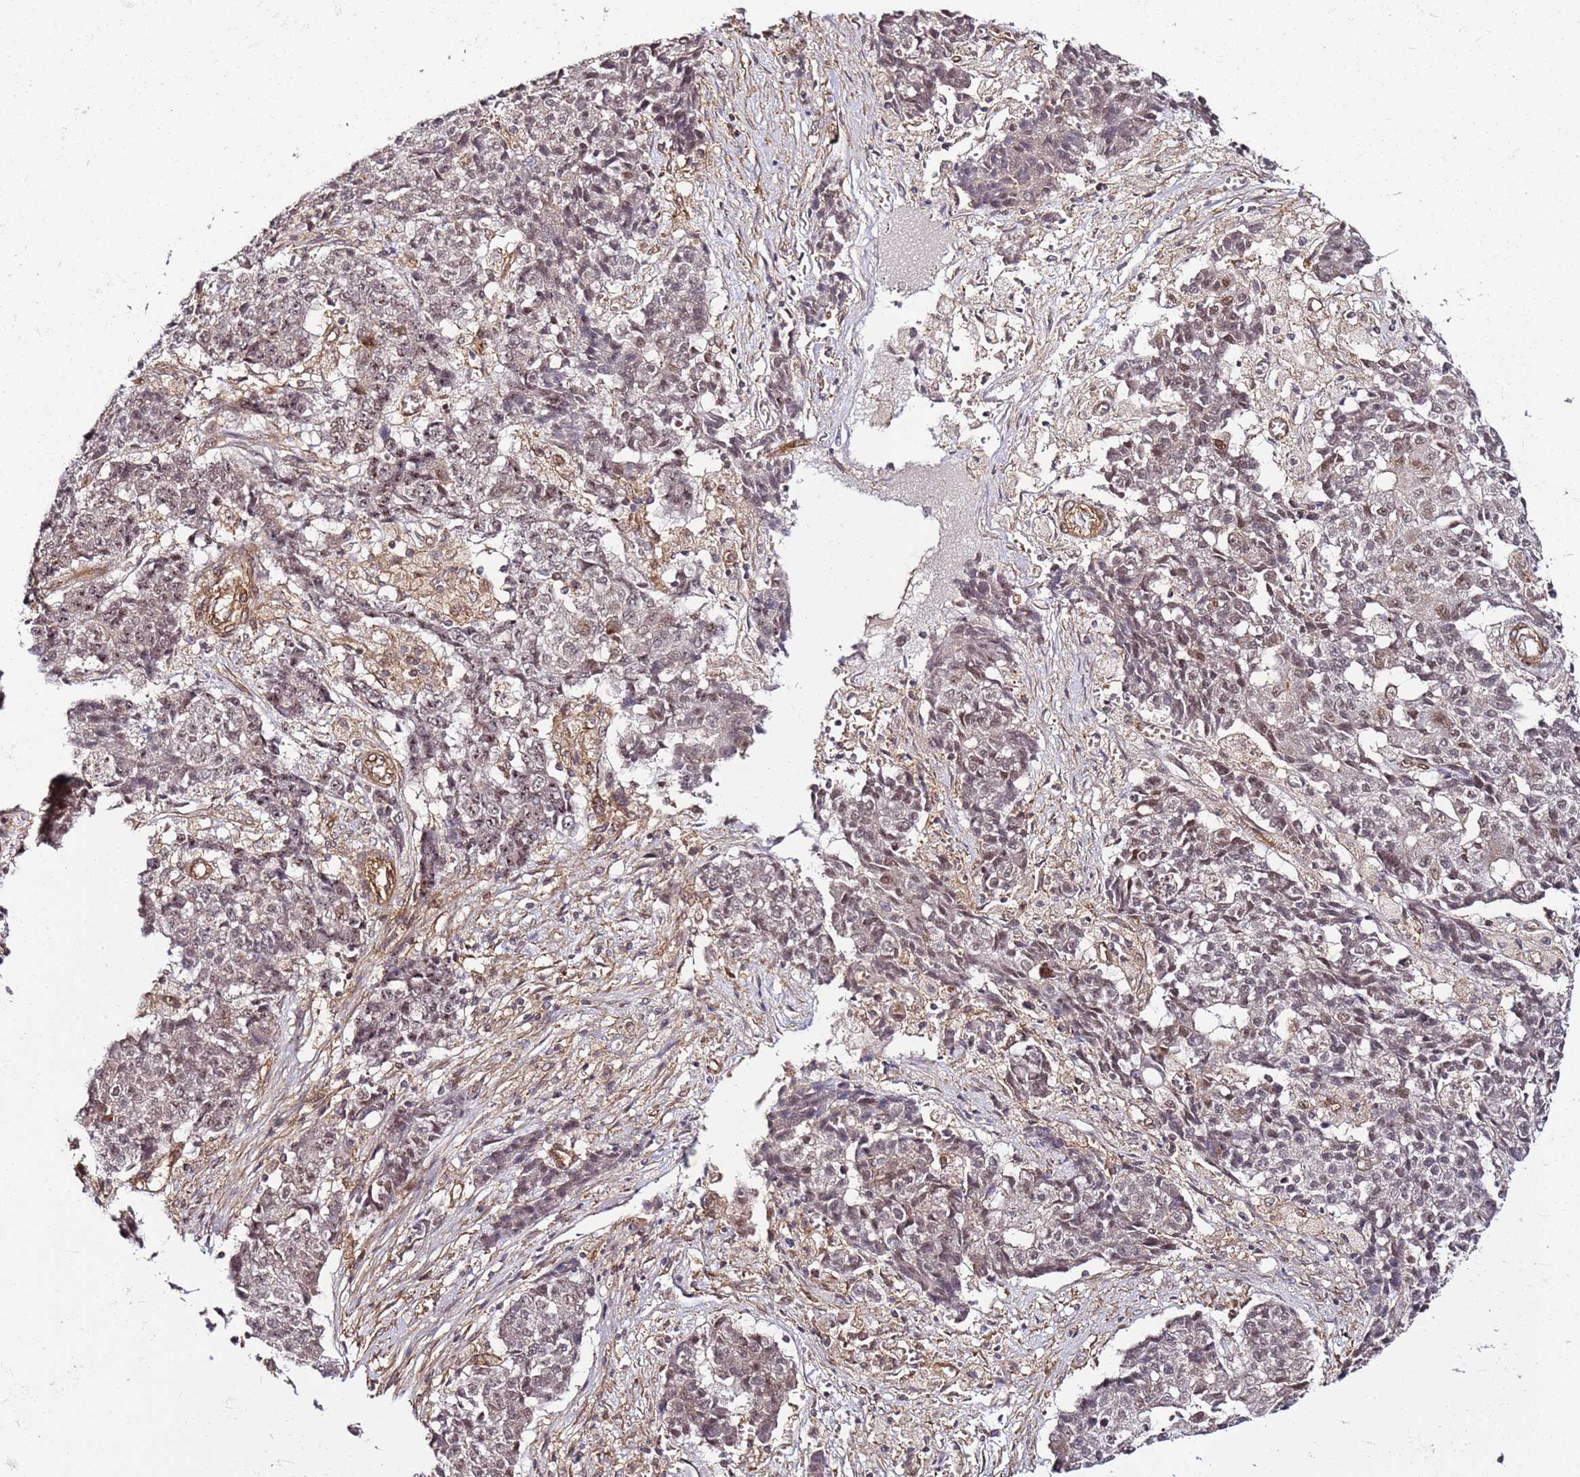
{"staining": {"intensity": "weak", "quantity": ">75%", "location": "nuclear"}, "tissue": "ovarian cancer", "cell_type": "Tumor cells", "image_type": "cancer", "snomed": [{"axis": "morphology", "description": "Carcinoma, endometroid"}, {"axis": "topography", "description": "Appendix"}, {"axis": "topography", "description": "Ovary"}], "caption": "An image of human ovarian cancer (endometroid carcinoma) stained for a protein reveals weak nuclear brown staining in tumor cells.", "gene": "CCNYL1", "patient": {"sex": "female", "age": 42}}